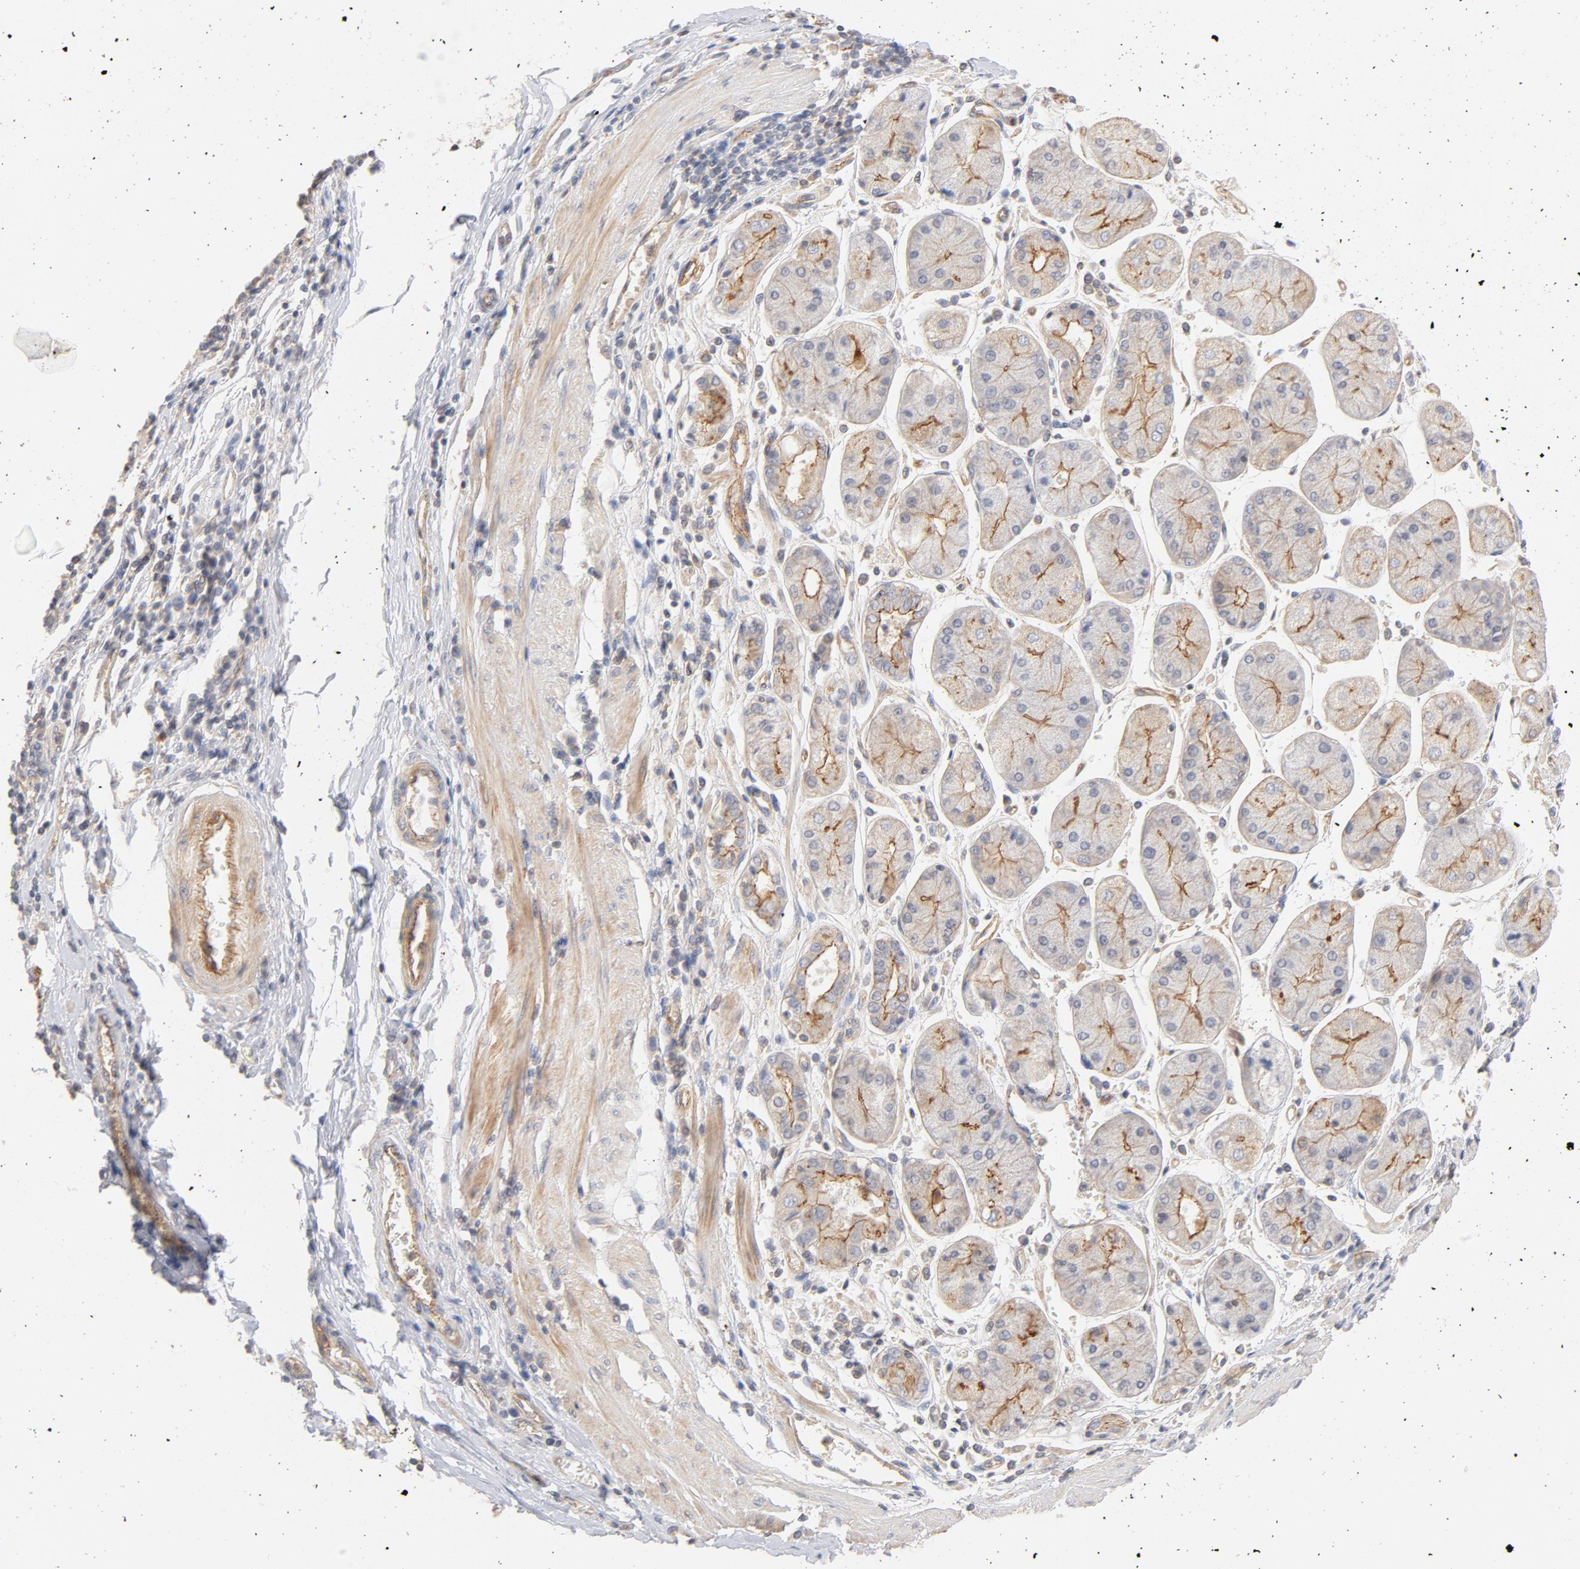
{"staining": {"intensity": "weak", "quantity": "25%-75%", "location": "cytoplasmic/membranous"}, "tissue": "stomach cancer", "cell_type": "Tumor cells", "image_type": "cancer", "snomed": [{"axis": "morphology", "description": "Normal tissue, NOS"}, {"axis": "morphology", "description": "Adenocarcinoma, NOS"}, {"axis": "topography", "description": "Stomach, upper"}, {"axis": "topography", "description": "Stomach"}], "caption": "IHC of human stomach cancer (adenocarcinoma) reveals low levels of weak cytoplasmic/membranous staining in approximately 25%-75% of tumor cells.", "gene": "STRN3", "patient": {"sex": "male", "age": 59}}